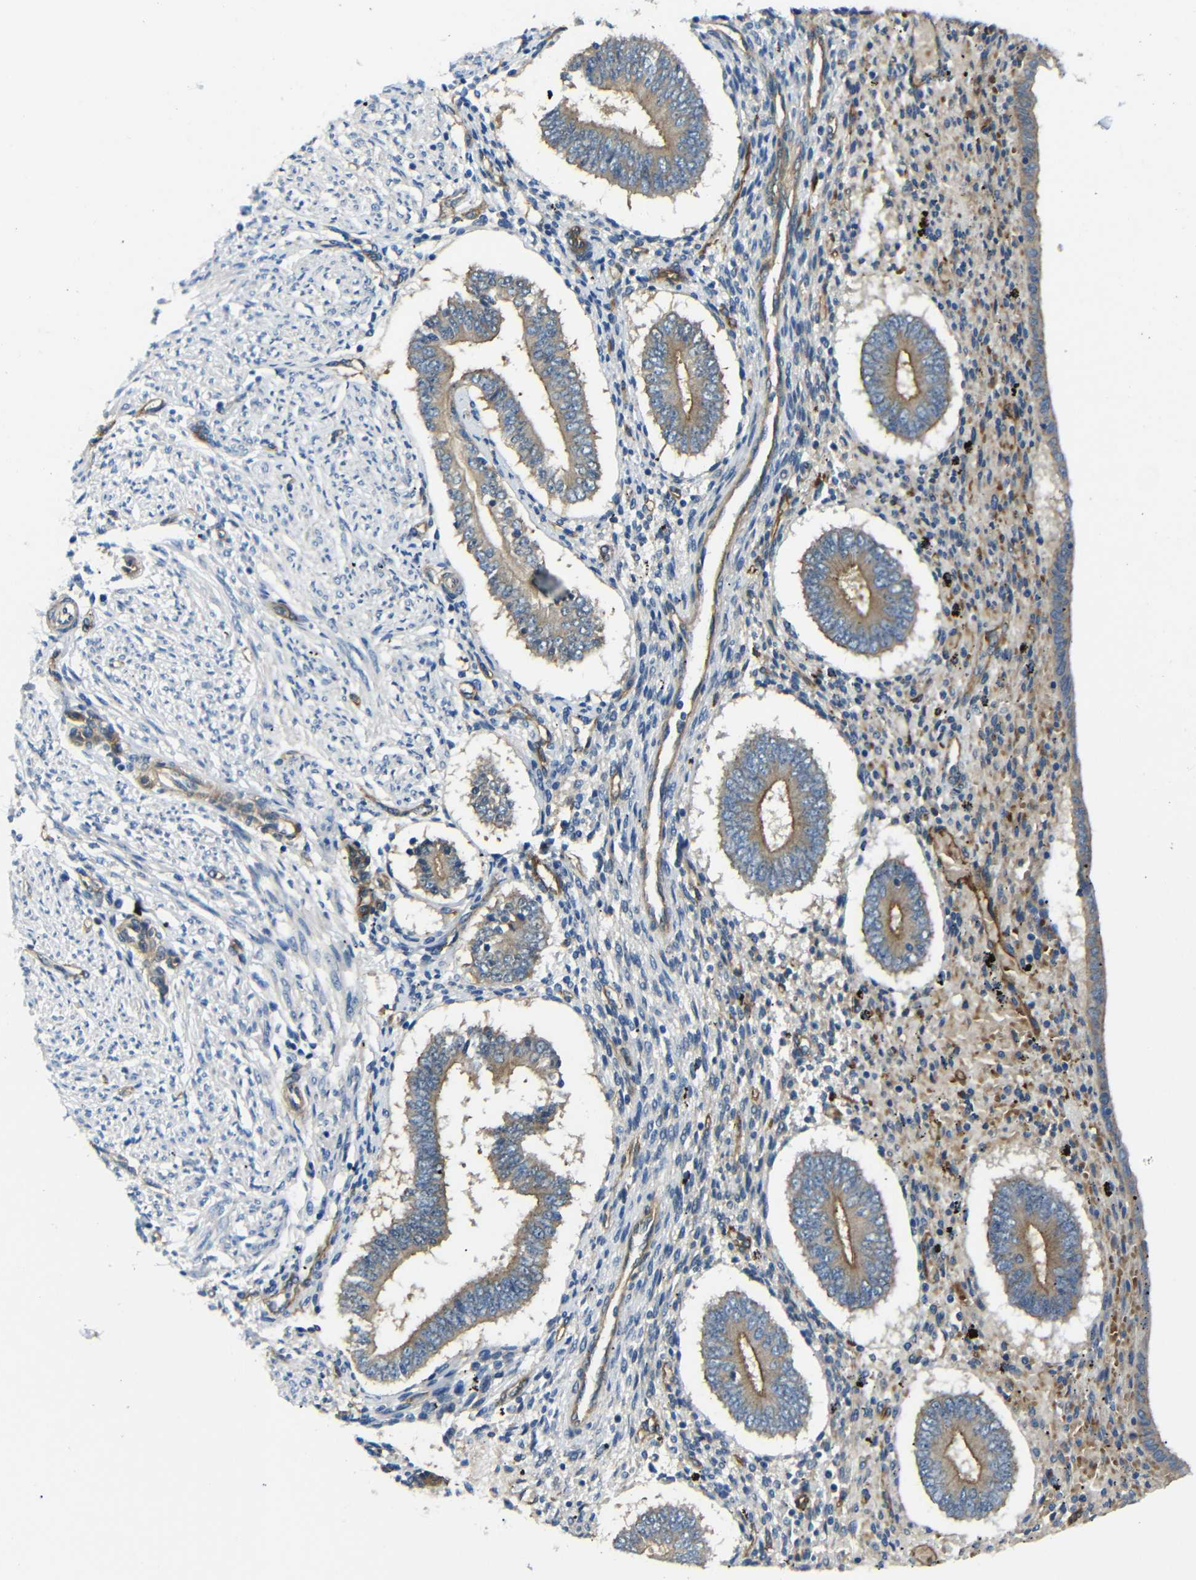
{"staining": {"intensity": "moderate", "quantity": "<25%", "location": "cytoplasmic/membranous"}, "tissue": "endometrium", "cell_type": "Cells in endometrial stroma", "image_type": "normal", "snomed": [{"axis": "morphology", "description": "Normal tissue, NOS"}, {"axis": "topography", "description": "Endometrium"}], "caption": "A low amount of moderate cytoplasmic/membranous expression is appreciated in about <25% of cells in endometrial stroma in unremarkable endometrium. The staining is performed using DAB (3,3'-diaminobenzidine) brown chromogen to label protein expression. The nuclei are counter-stained blue using hematoxylin.", "gene": "MYO1B", "patient": {"sex": "female", "age": 42}}